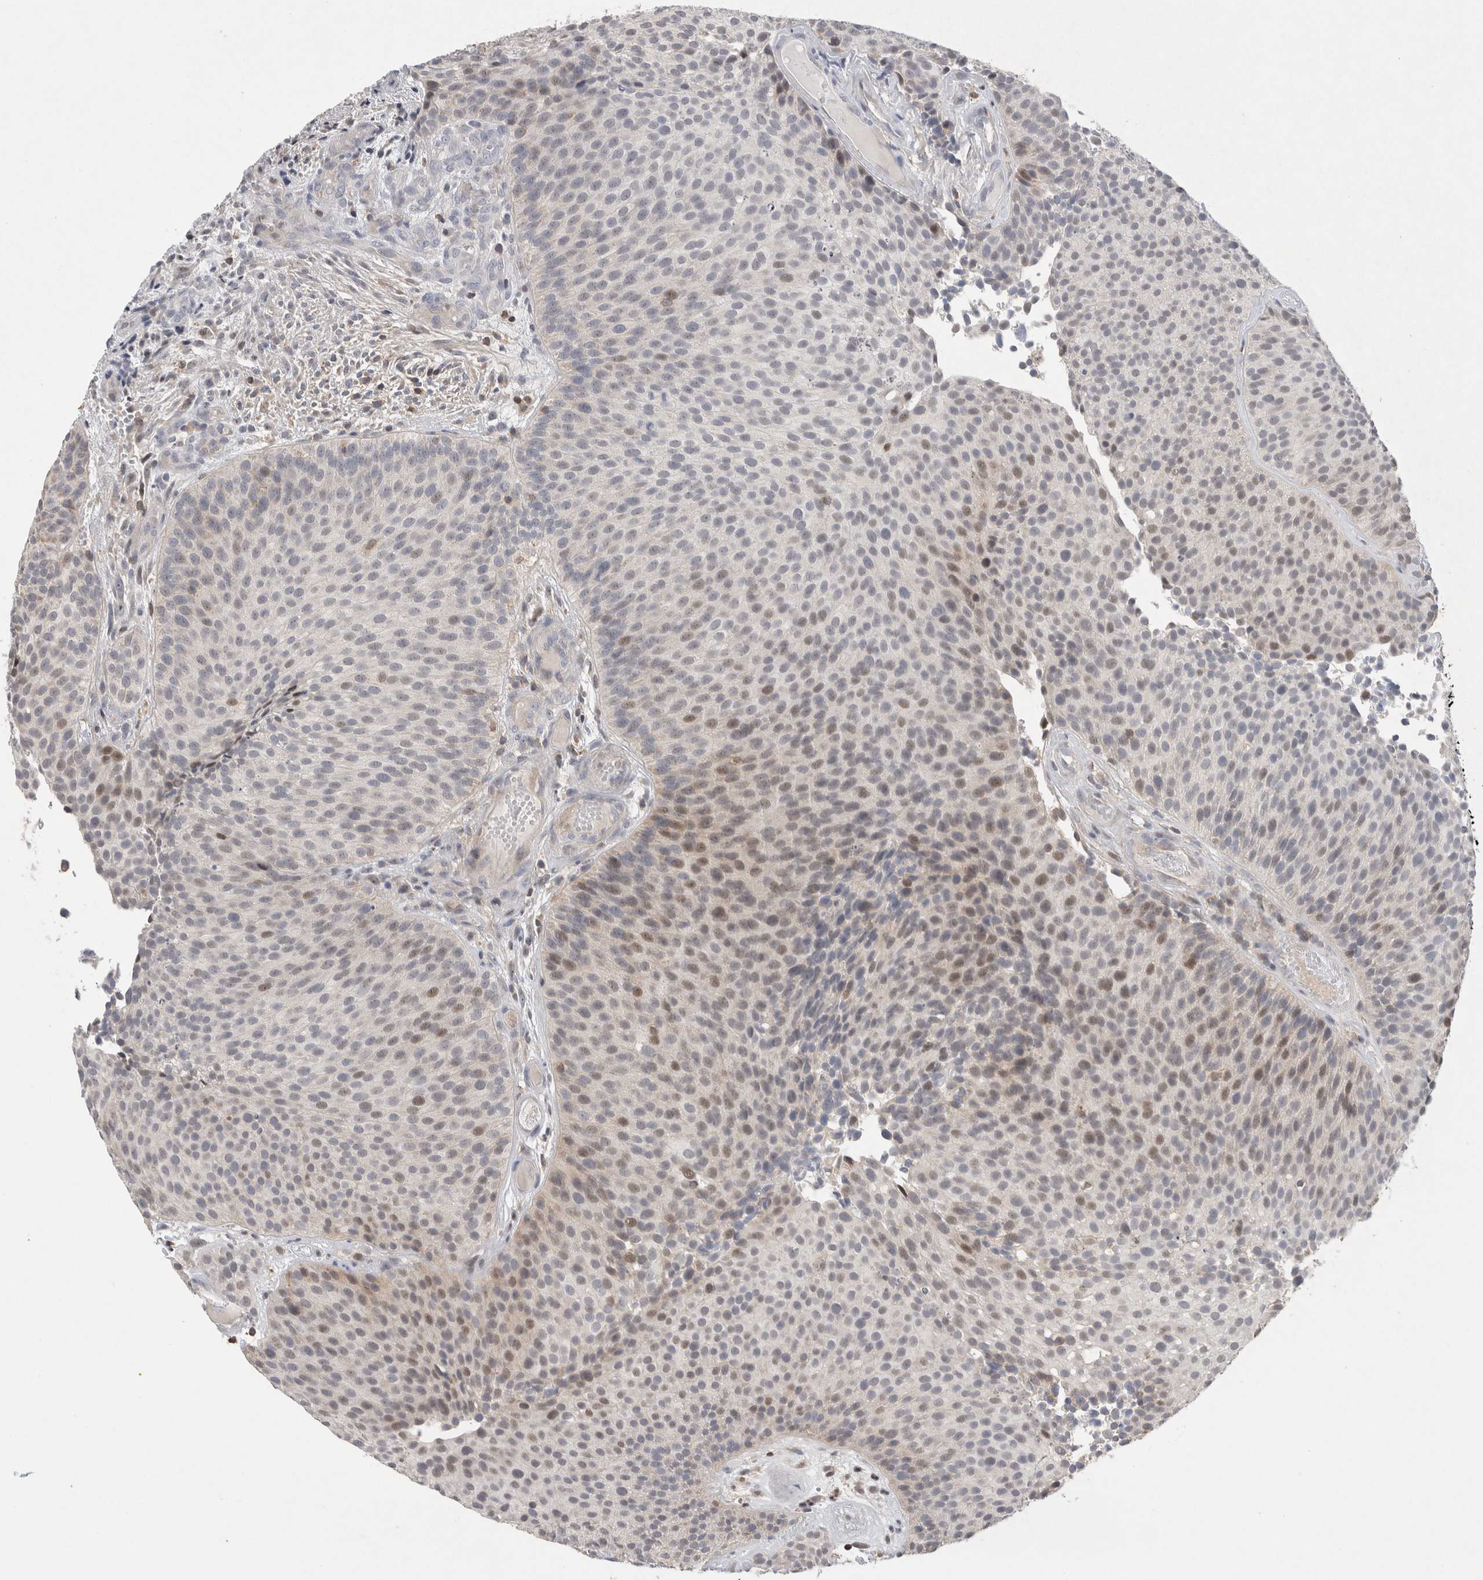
{"staining": {"intensity": "moderate", "quantity": "<25%", "location": "nuclear"}, "tissue": "urothelial cancer", "cell_type": "Tumor cells", "image_type": "cancer", "snomed": [{"axis": "morphology", "description": "Urothelial carcinoma, Low grade"}, {"axis": "topography", "description": "Urinary bladder"}], "caption": "Urothelial cancer stained with a protein marker exhibits moderate staining in tumor cells.", "gene": "AGMAT", "patient": {"sex": "male", "age": 86}}